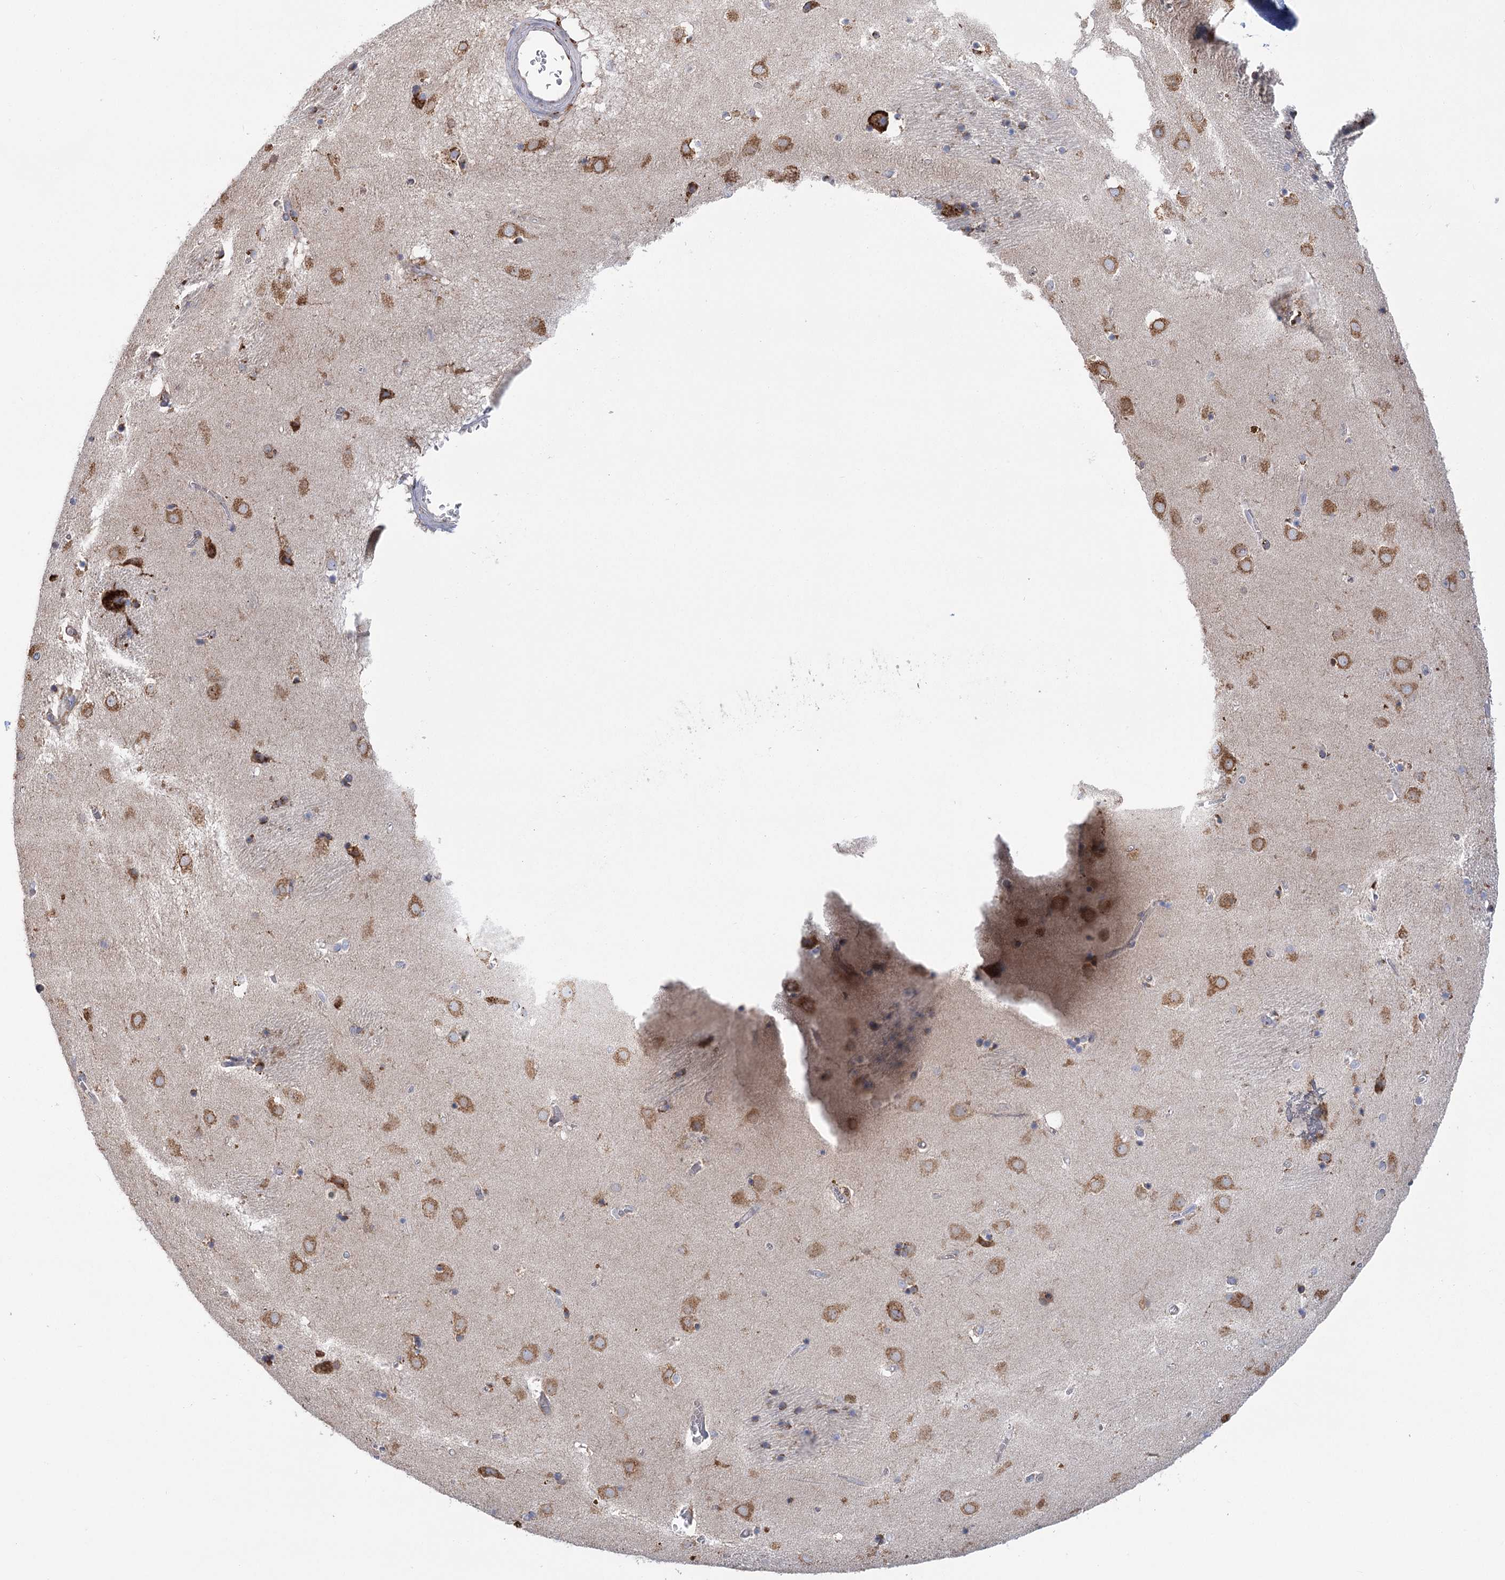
{"staining": {"intensity": "moderate", "quantity": "<25%", "location": "cytoplasmic/membranous"}, "tissue": "caudate", "cell_type": "Glial cells", "image_type": "normal", "snomed": [{"axis": "morphology", "description": "Normal tissue, NOS"}, {"axis": "topography", "description": "Lateral ventricle wall"}], "caption": "DAB (3,3'-diaminobenzidine) immunohistochemical staining of unremarkable human caudate reveals moderate cytoplasmic/membranous protein expression in about <25% of glial cells. The staining was performed using DAB (3,3'-diaminobenzidine), with brown indicating positive protein expression. Nuclei are stained blue with hematoxylin.", "gene": "METTL24", "patient": {"sex": "male", "age": 70}}